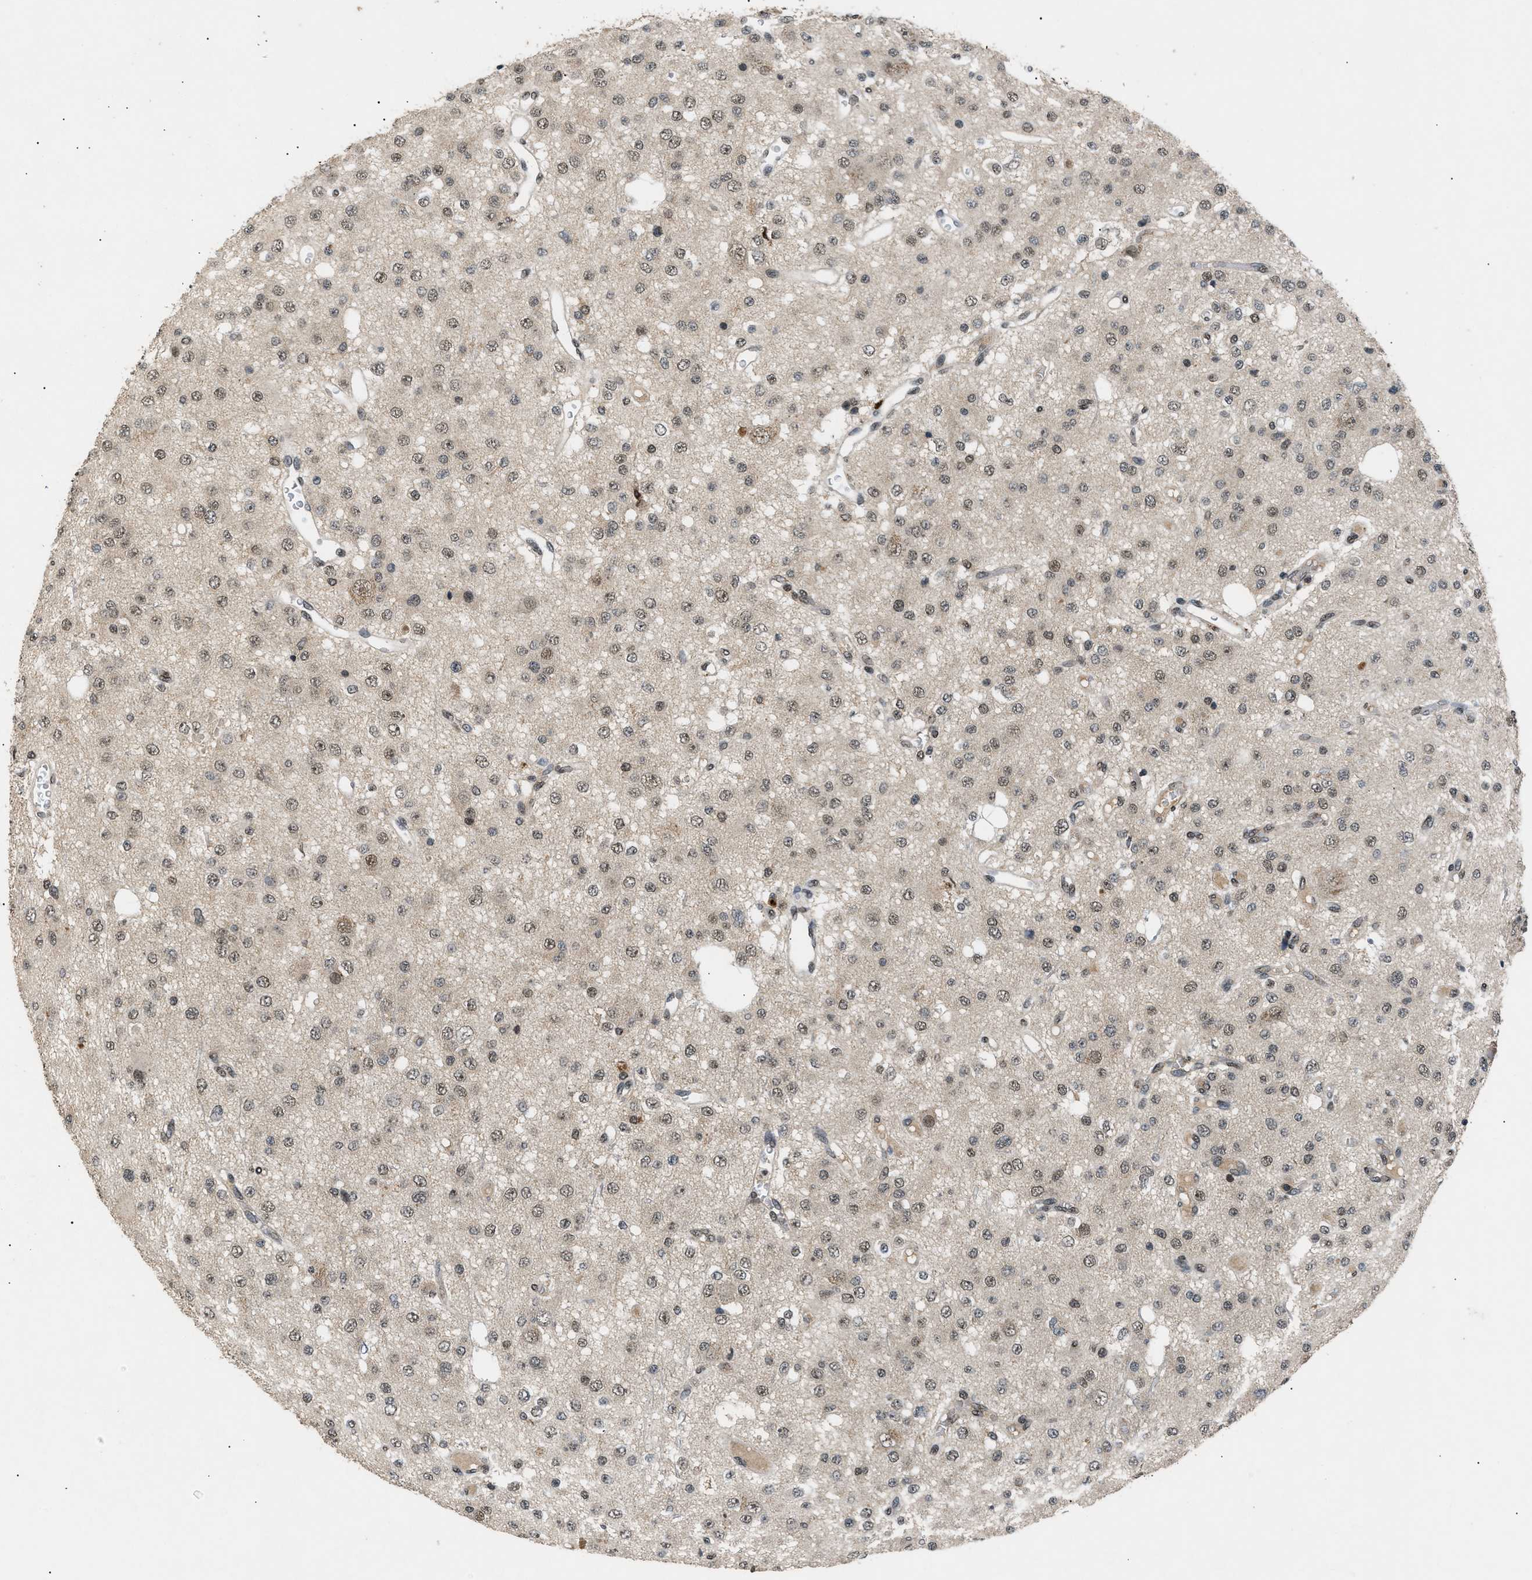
{"staining": {"intensity": "weak", "quantity": ">75%", "location": "nuclear"}, "tissue": "glioma", "cell_type": "Tumor cells", "image_type": "cancer", "snomed": [{"axis": "morphology", "description": "Glioma, malignant, Low grade"}, {"axis": "topography", "description": "Brain"}], "caption": "Human malignant glioma (low-grade) stained for a protein (brown) reveals weak nuclear positive positivity in approximately >75% of tumor cells.", "gene": "RBM5", "patient": {"sex": "male", "age": 38}}